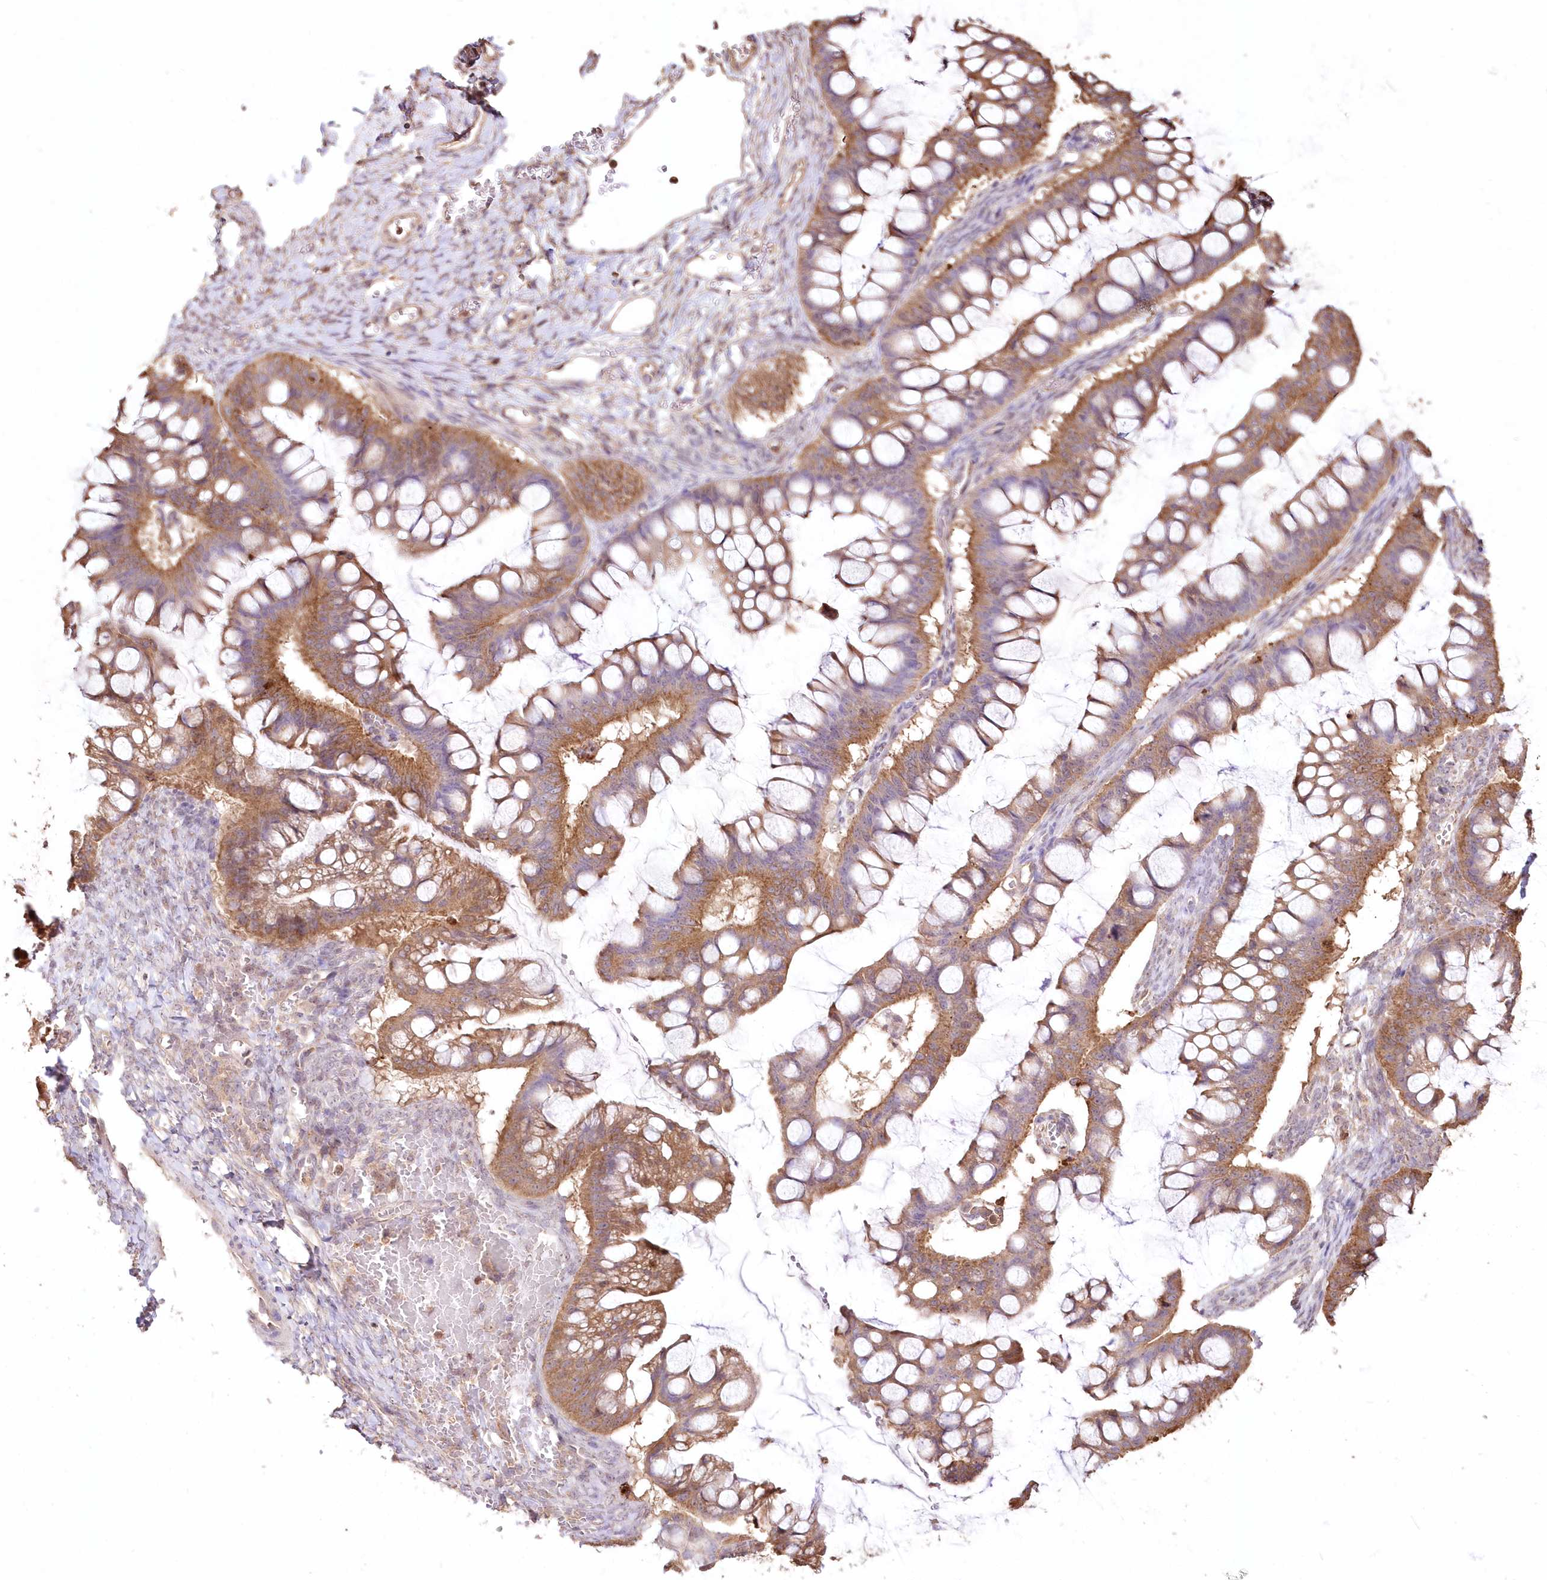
{"staining": {"intensity": "moderate", "quantity": ">75%", "location": "cytoplasmic/membranous"}, "tissue": "ovarian cancer", "cell_type": "Tumor cells", "image_type": "cancer", "snomed": [{"axis": "morphology", "description": "Cystadenocarcinoma, mucinous, NOS"}, {"axis": "topography", "description": "Ovary"}], "caption": "Ovarian mucinous cystadenocarcinoma stained with DAB IHC shows medium levels of moderate cytoplasmic/membranous expression in approximately >75% of tumor cells.", "gene": "STK17B", "patient": {"sex": "female", "age": 73}}